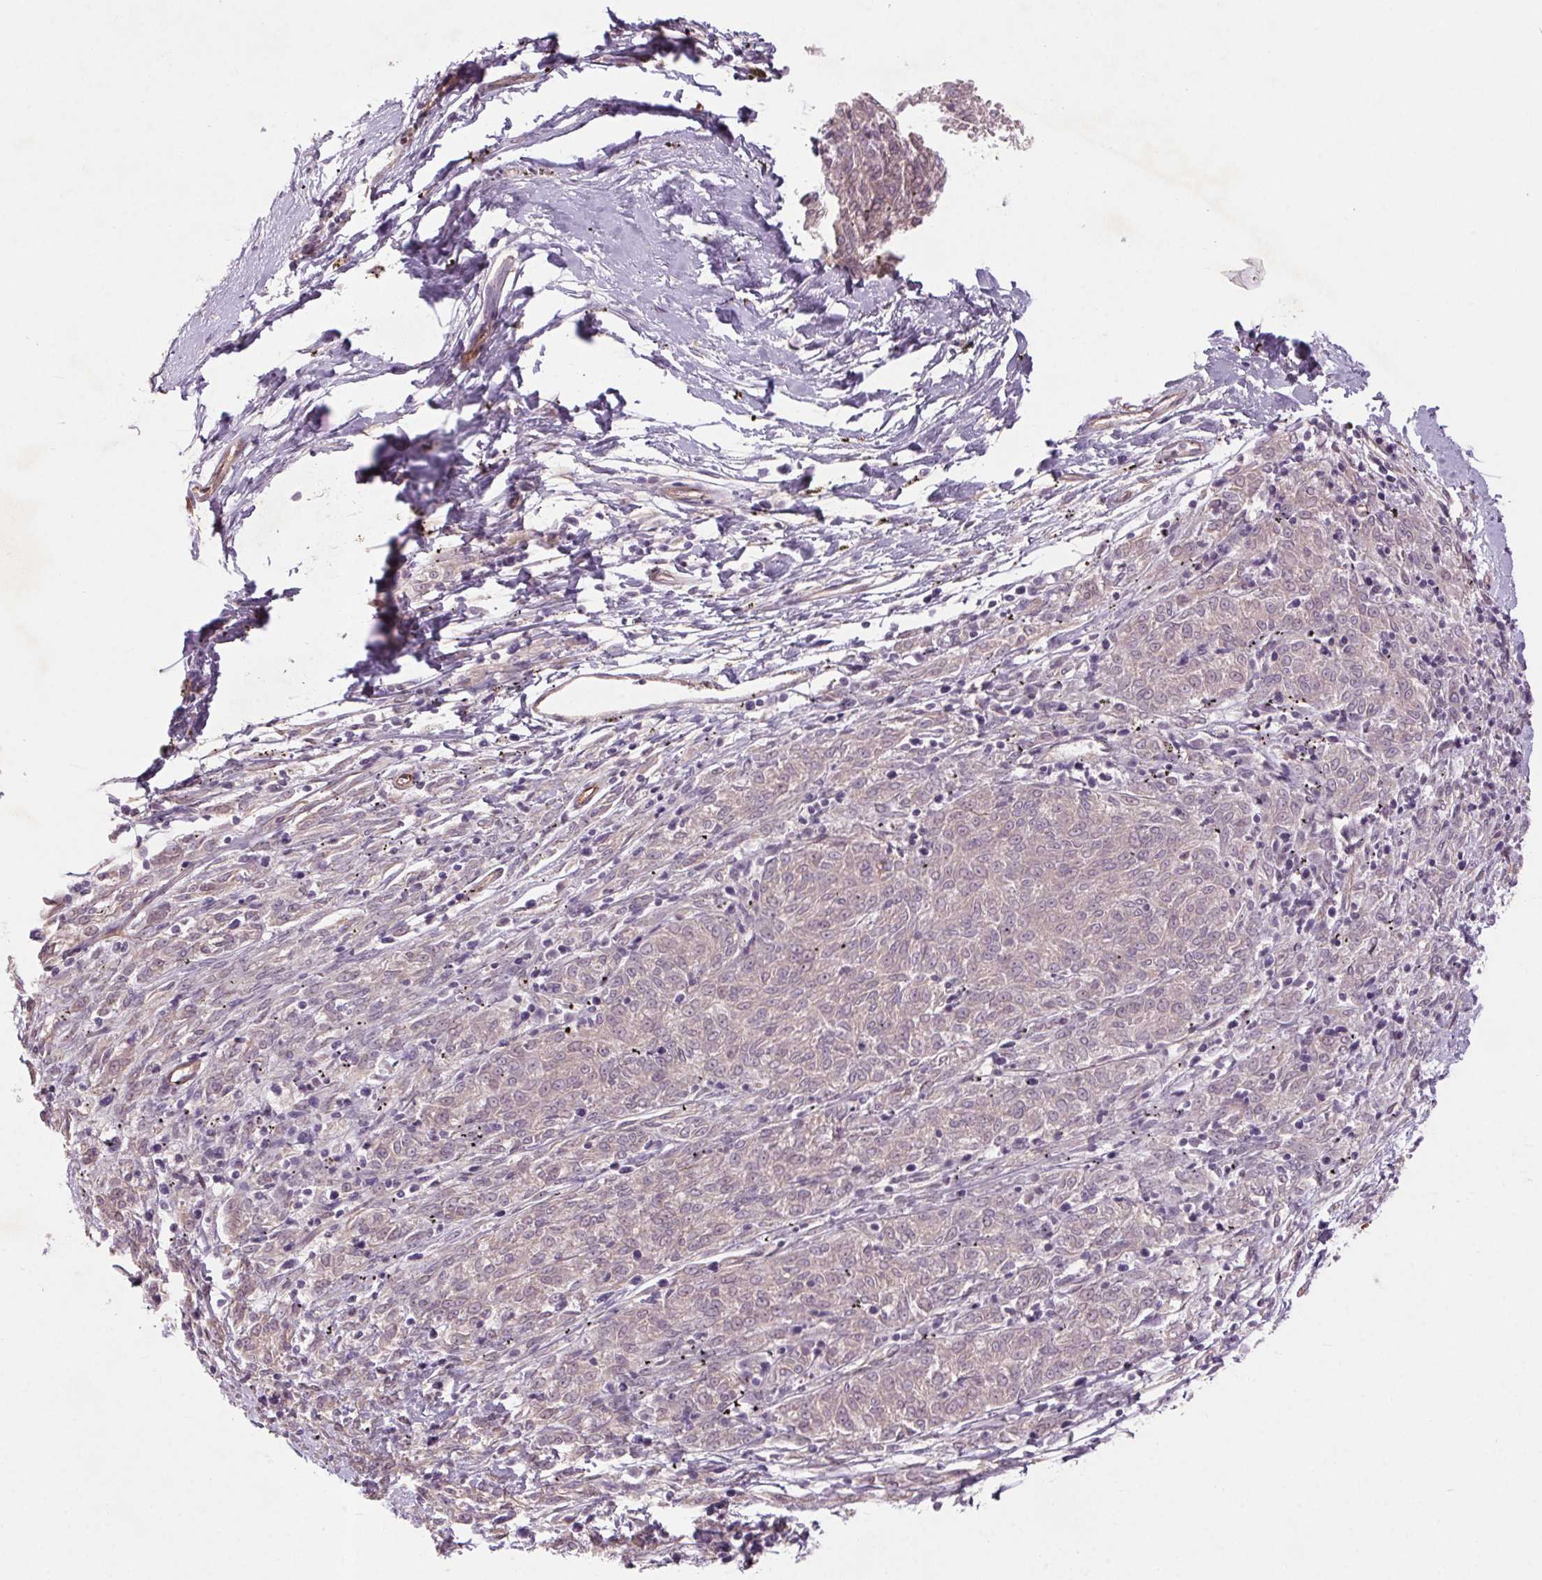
{"staining": {"intensity": "negative", "quantity": "none", "location": "none"}, "tissue": "melanoma", "cell_type": "Tumor cells", "image_type": "cancer", "snomed": [{"axis": "morphology", "description": "Malignant melanoma, NOS"}, {"axis": "topography", "description": "Skin"}], "caption": "Tumor cells are negative for brown protein staining in melanoma.", "gene": "CCSER1", "patient": {"sex": "female", "age": 72}}